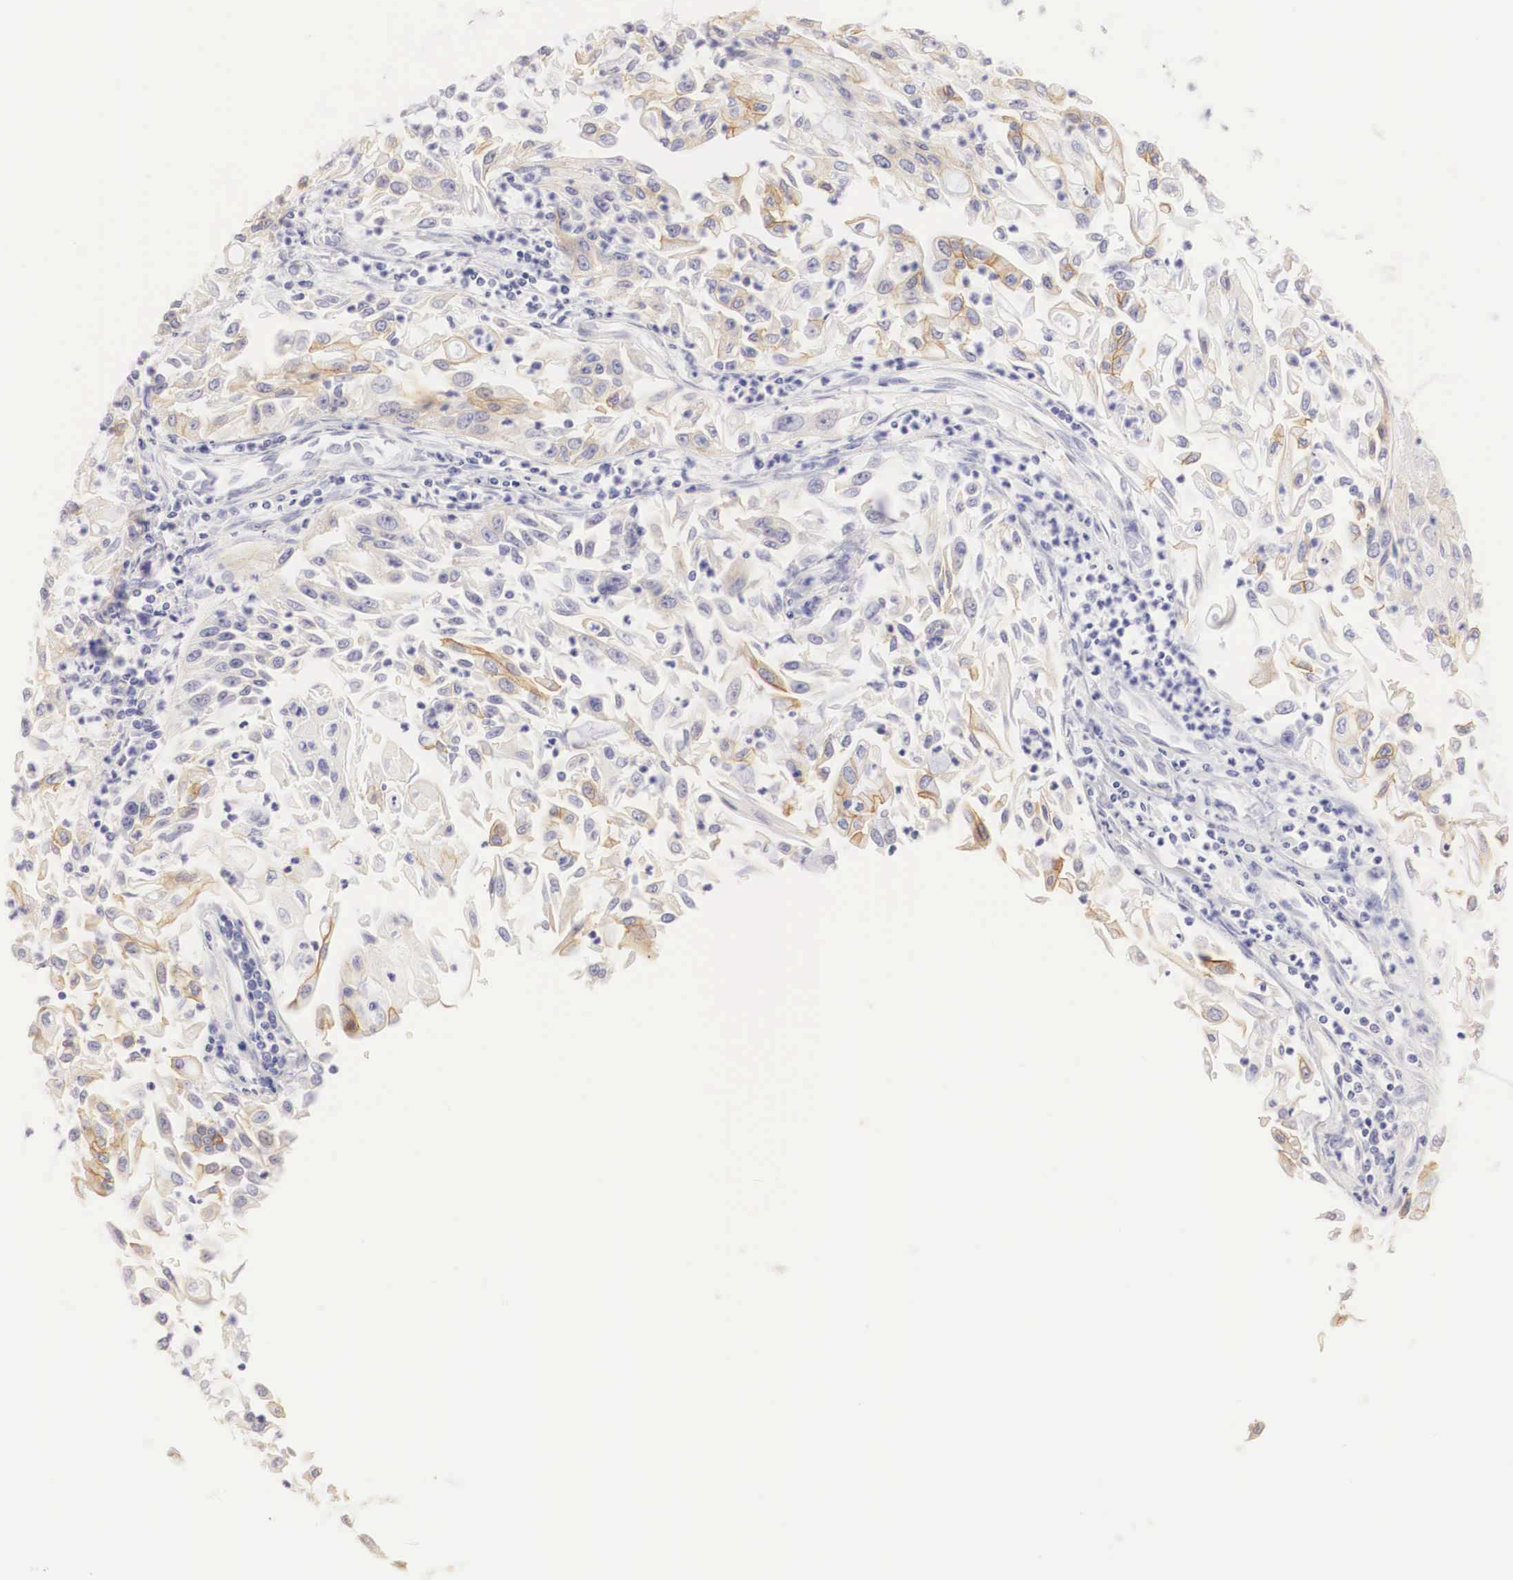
{"staining": {"intensity": "weak", "quantity": "<25%", "location": "cytoplasmic/membranous"}, "tissue": "endometrial cancer", "cell_type": "Tumor cells", "image_type": "cancer", "snomed": [{"axis": "morphology", "description": "Adenocarcinoma, NOS"}, {"axis": "topography", "description": "Endometrium"}], "caption": "Immunohistochemical staining of adenocarcinoma (endometrial) exhibits no significant positivity in tumor cells.", "gene": "ERBB2", "patient": {"sex": "female", "age": 75}}